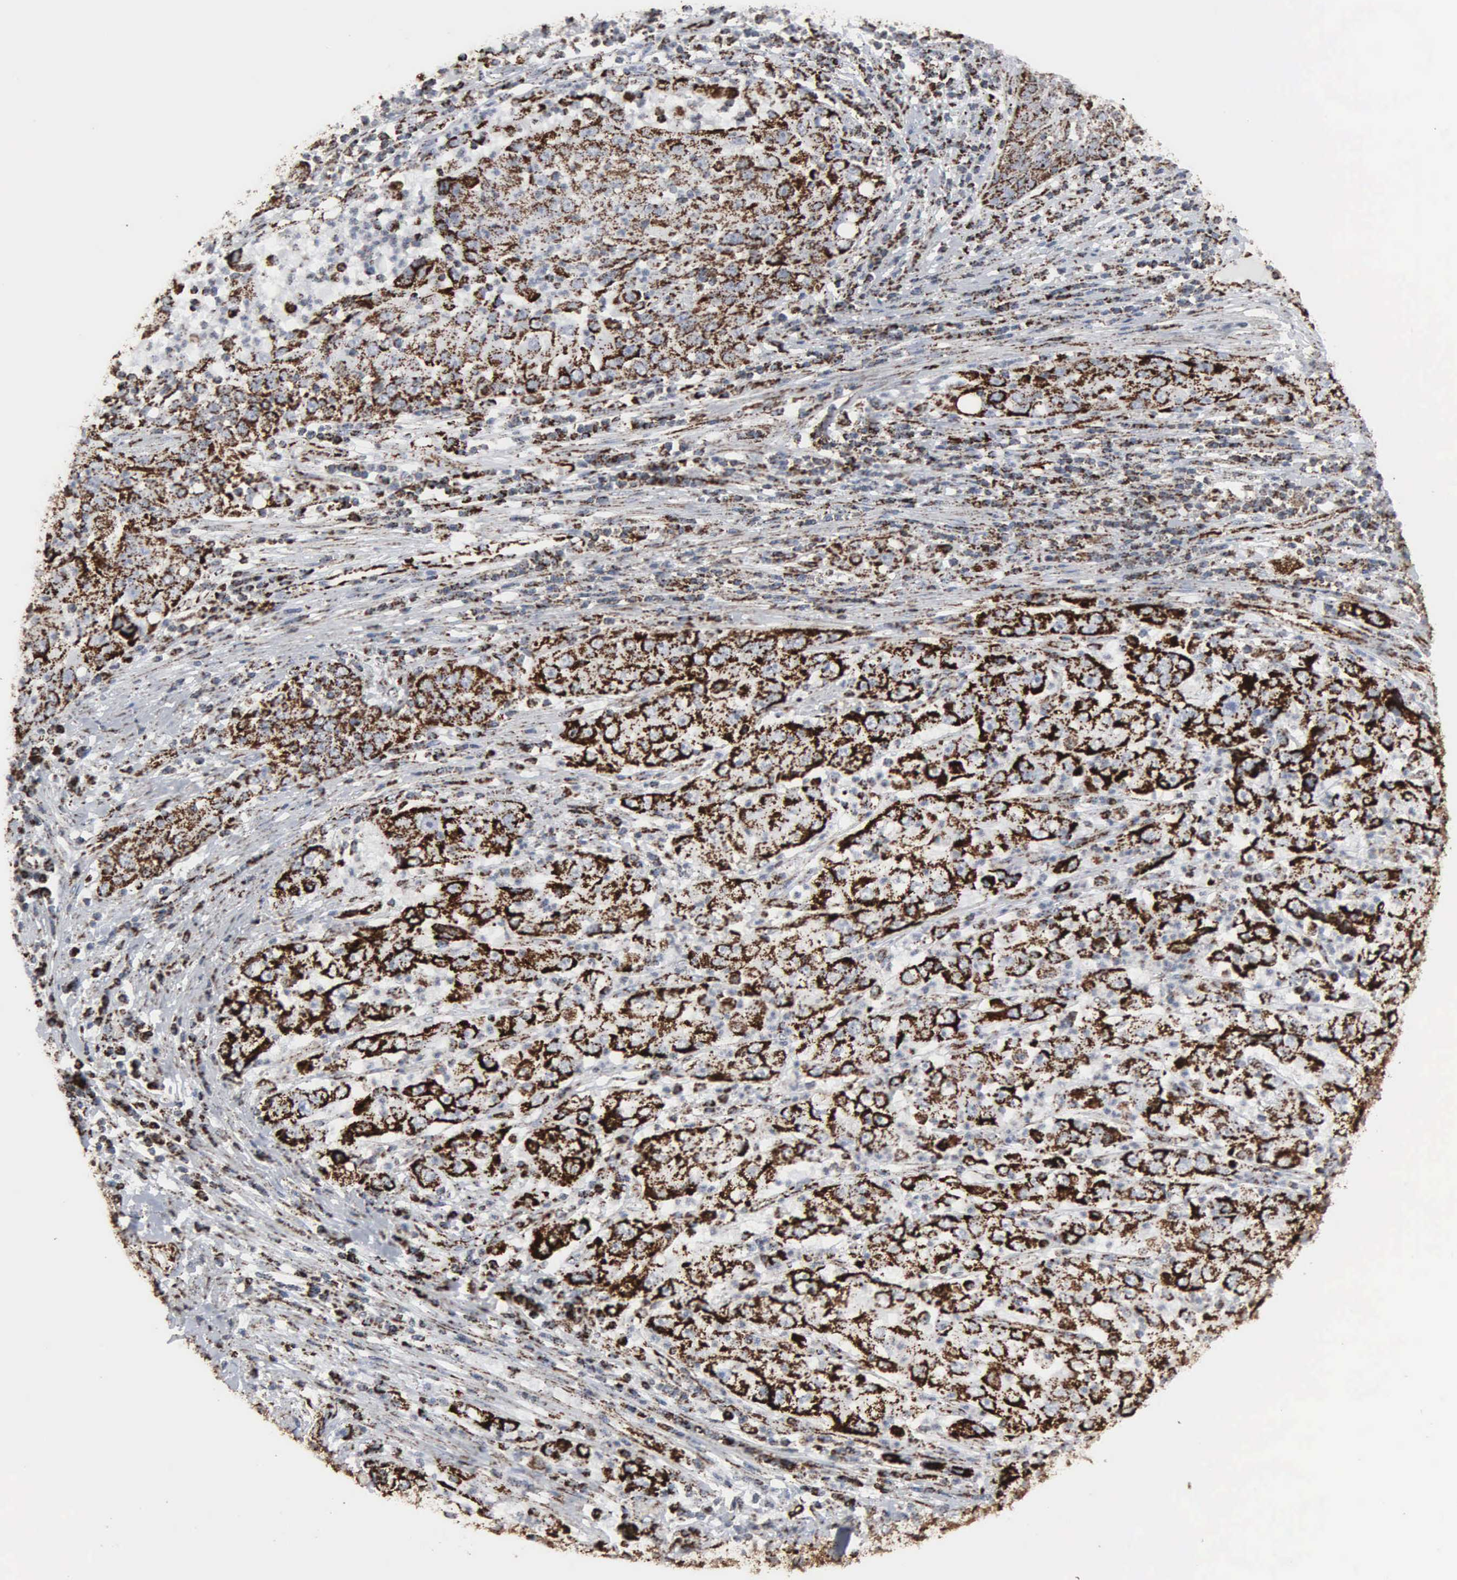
{"staining": {"intensity": "strong", "quantity": ">75%", "location": "cytoplasmic/membranous"}, "tissue": "cervical cancer", "cell_type": "Tumor cells", "image_type": "cancer", "snomed": [{"axis": "morphology", "description": "Squamous cell carcinoma, NOS"}, {"axis": "topography", "description": "Cervix"}], "caption": "High-magnification brightfield microscopy of squamous cell carcinoma (cervical) stained with DAB (3,3'-diaminobenzidine) (brown) and counterstained with hematoxylin (blue). tumor cells exhibit strong cytoplasmic/membranous staining is present in about>75% of cells.", "gene": "HSPA9", "patient": {"sex": "female", "age": 36}}